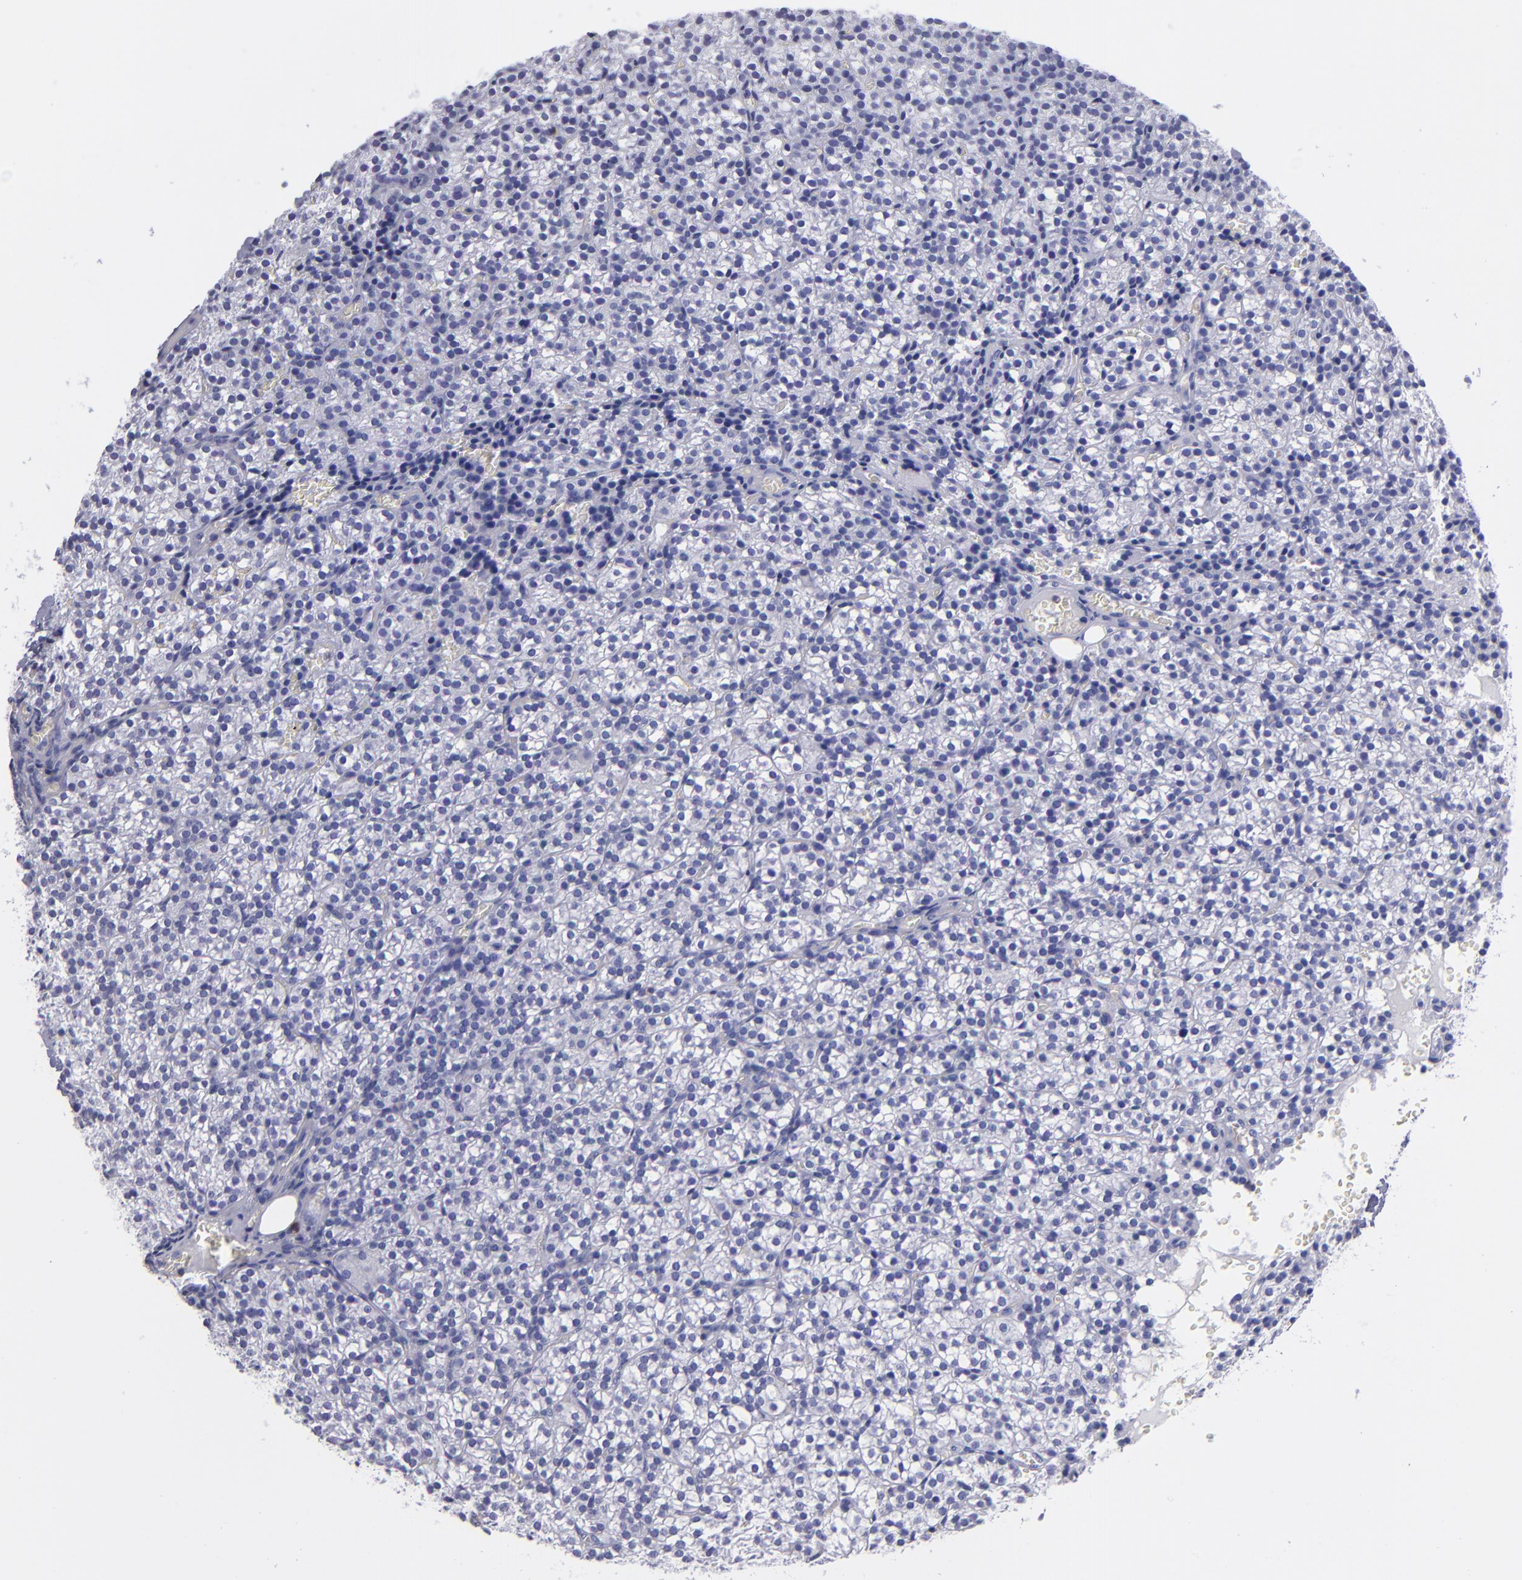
{"staining": {"intensity": "negative", "quantity": "none", "location": "none"}, "tissue": "parathyroid gland", "cell_type": "Glandular cells", "image_type": "normal", "snomed": [{"axis": "morphology", "description": "Normal tissue, NOS"}, {"axis": "topography", "description": "Parathyroid gland"}], "caption": "IHC histopathology image of normal parathyroid gland: parathyroid gland stained with DAB reveals no significant protein staining in glandular cells.", "gene": "CD6", "patient": {"sex": "female", "age": 17}}